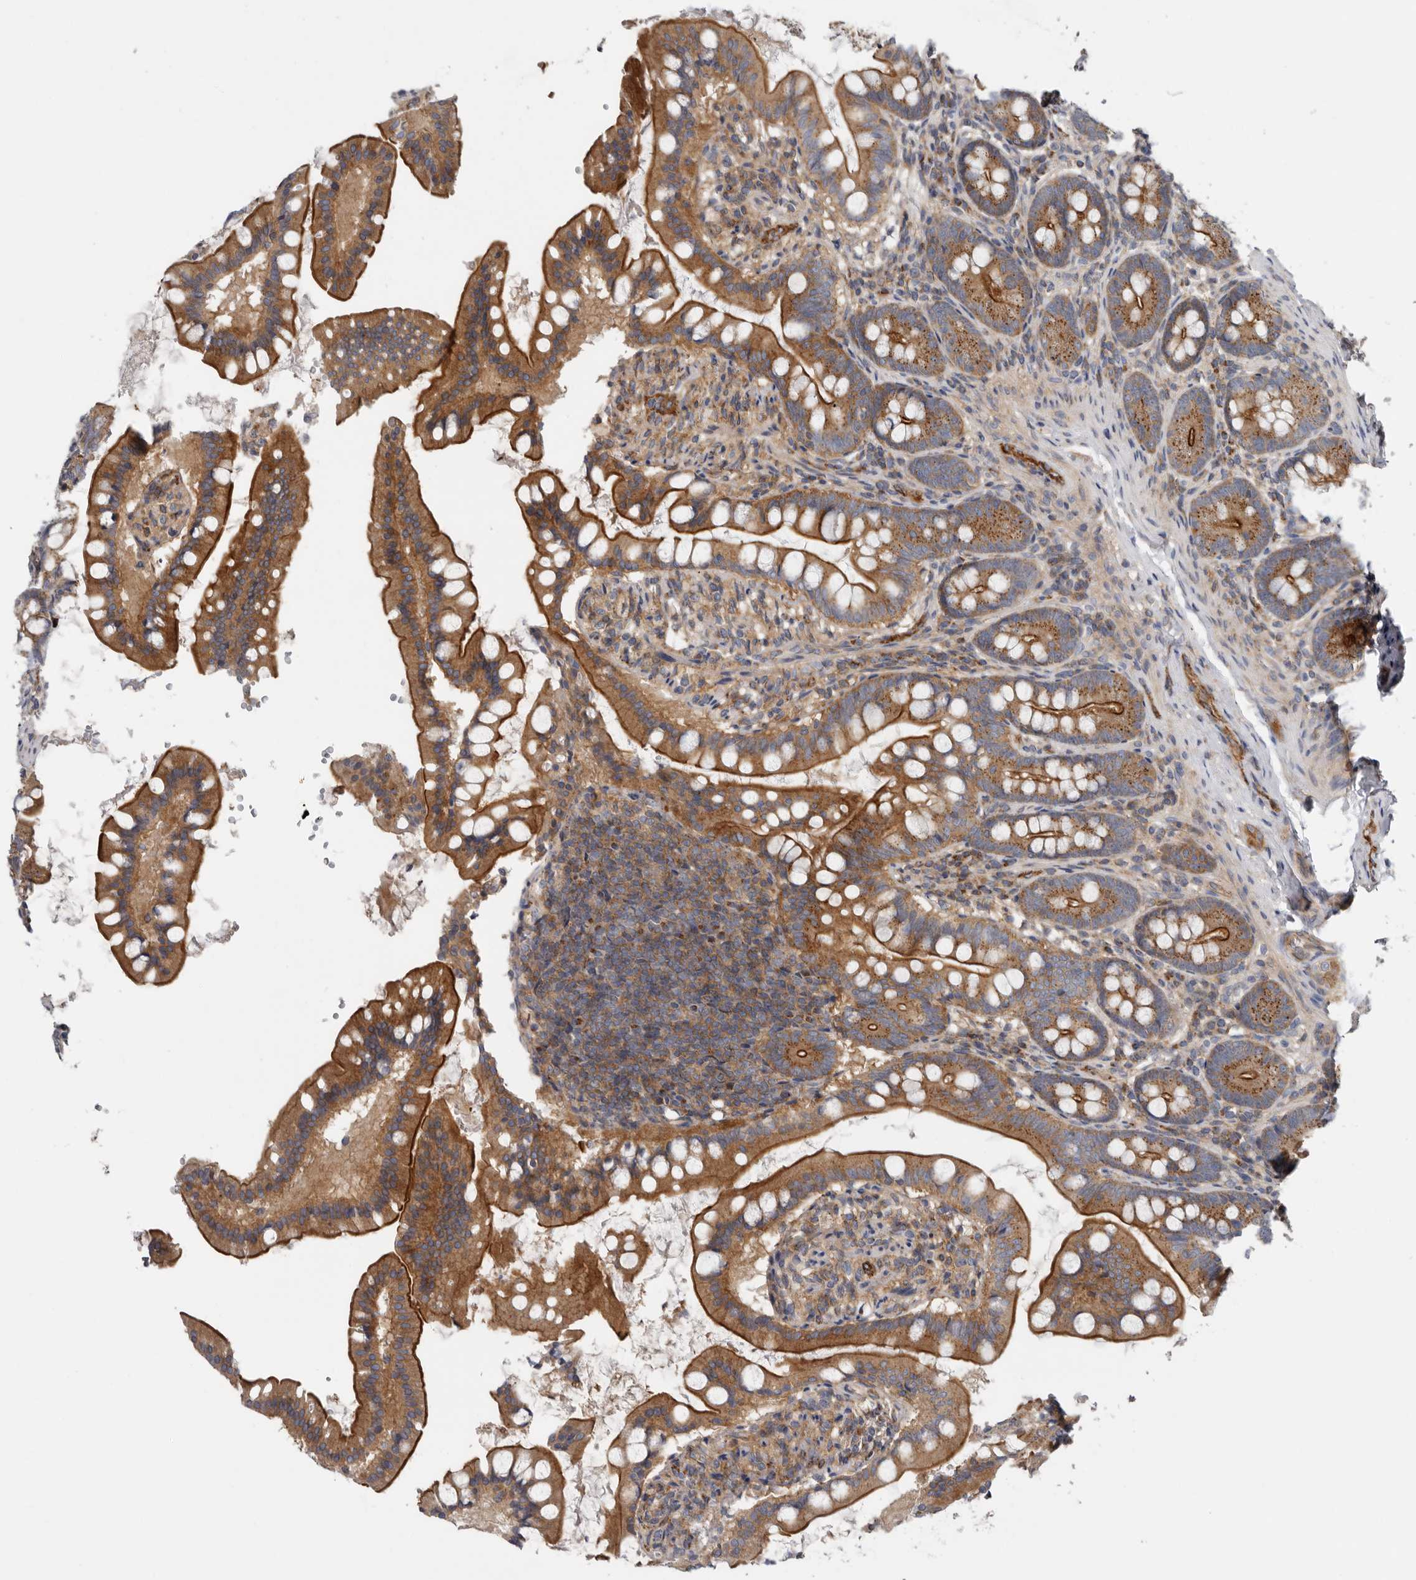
{"staining": {"intensity": "strong", "quantity": ">75%", "location": "cytoplasmic/membranous"}, "tissue": "small intestine", "cell_type": "Glandular cells", "image_type": "normal", "snomed": [{"axis": "morphology", "description": "Normal tissue, NOS"}, {"axis": "topography", "description": "Small intestine"}], "caption": "Human small intestine stained with a brown dye demonstrates strong cytoplasmic/membranous positive expression in about >75% of glandular cells.", "gene": "LUZP1", "patient": {"sex": "male", "age": 7}}